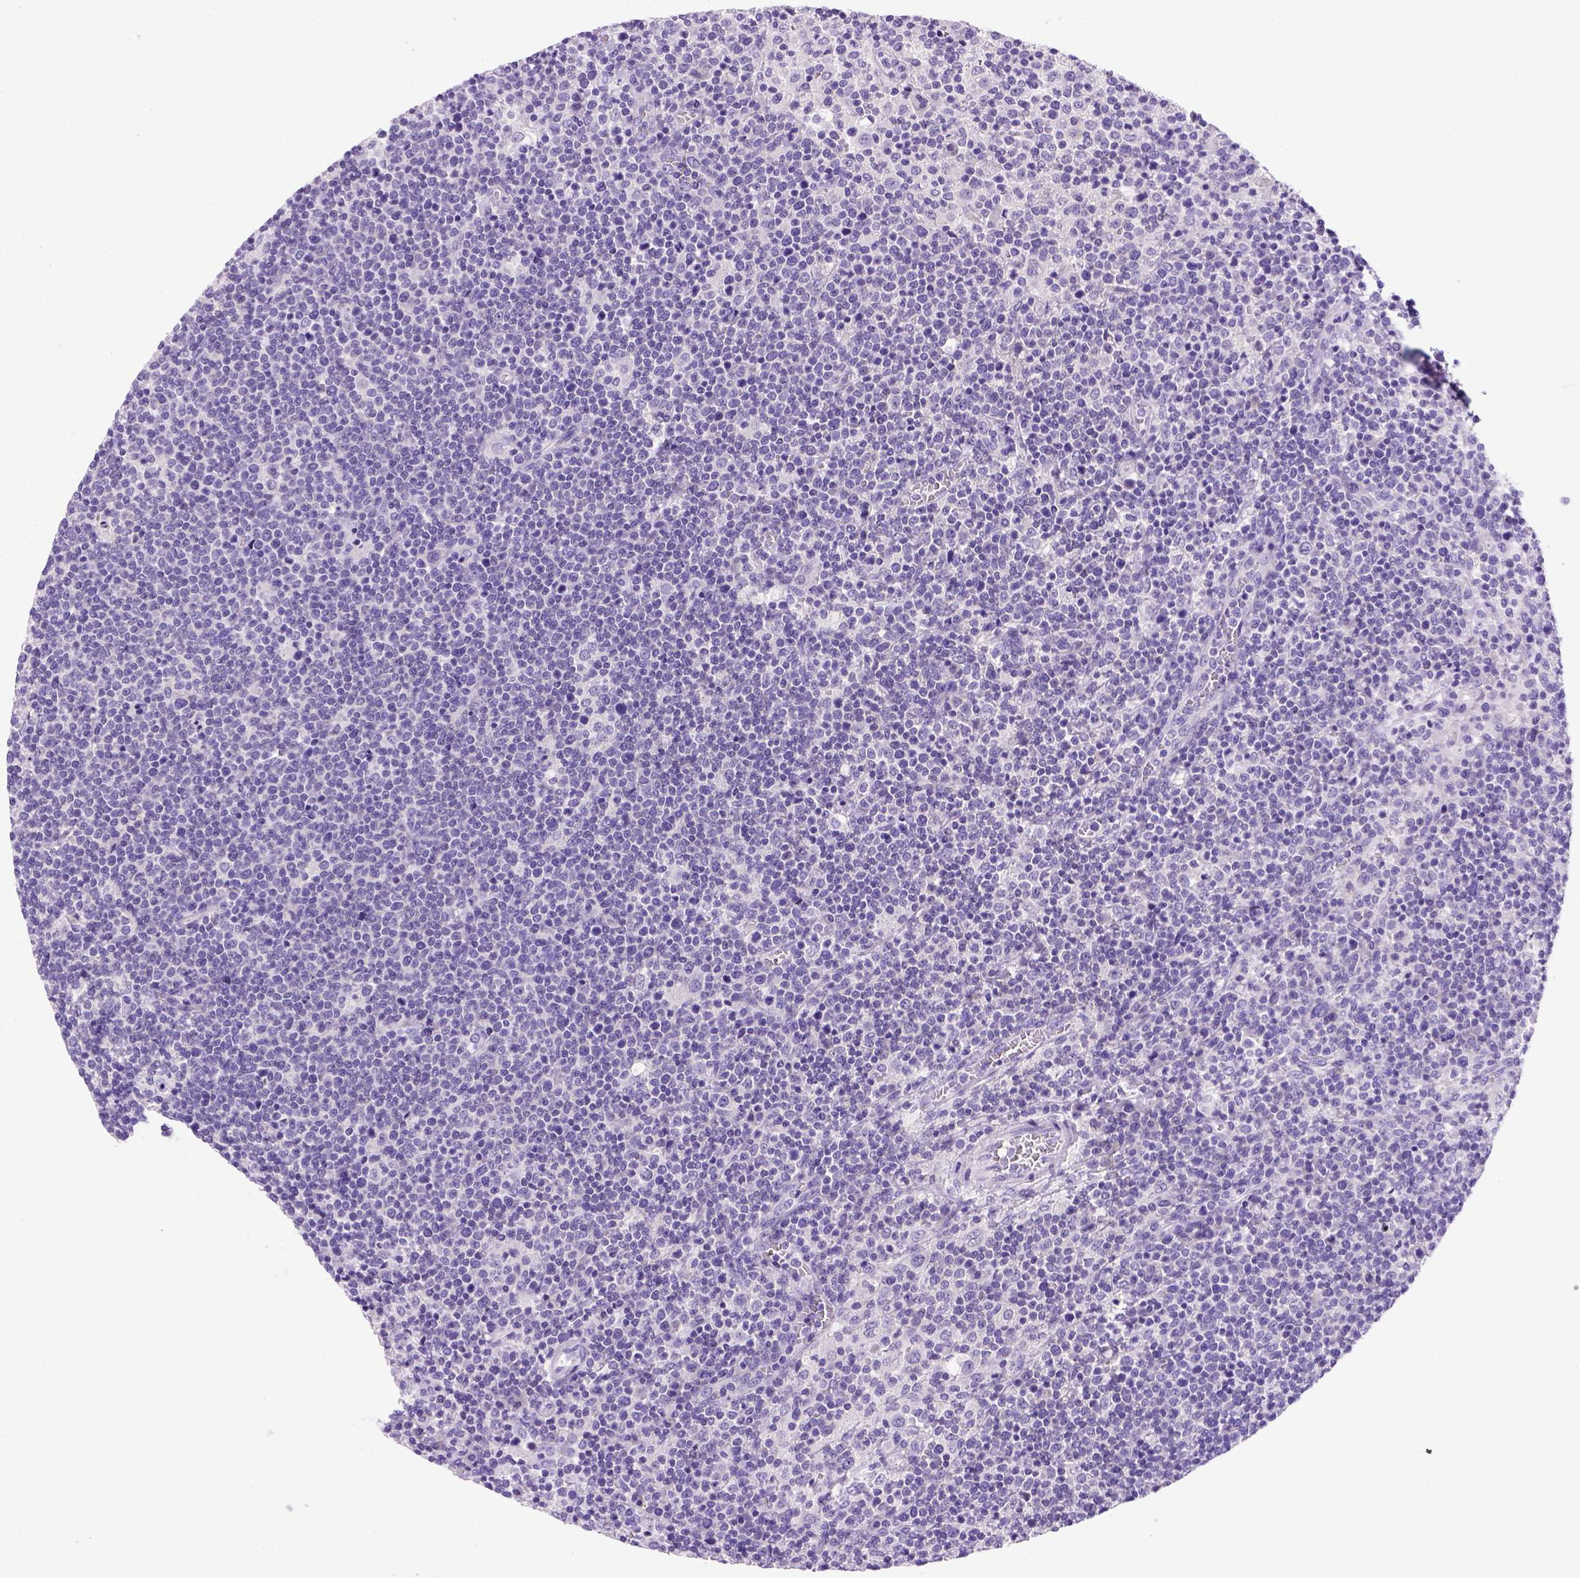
{"staining": {"intensity": "negative", "quantity": "none", "location": "none"}, "tissue": "lymphoma", "cell_type": "Tumor cells", "image_type": "cancer", "snomed": [{"axis": "morphology", "description": "Malignant lymphoma, non-Hodgkin's type, High grade"}, {"axis": "topography", "description": "Lymph node"}], "caption": "Lymphoma was stained to show a protein in brown. There is no significant expression in tumor cells.", "gene": "FOXI1", "patient": {"sex": "male", "age": 61}}